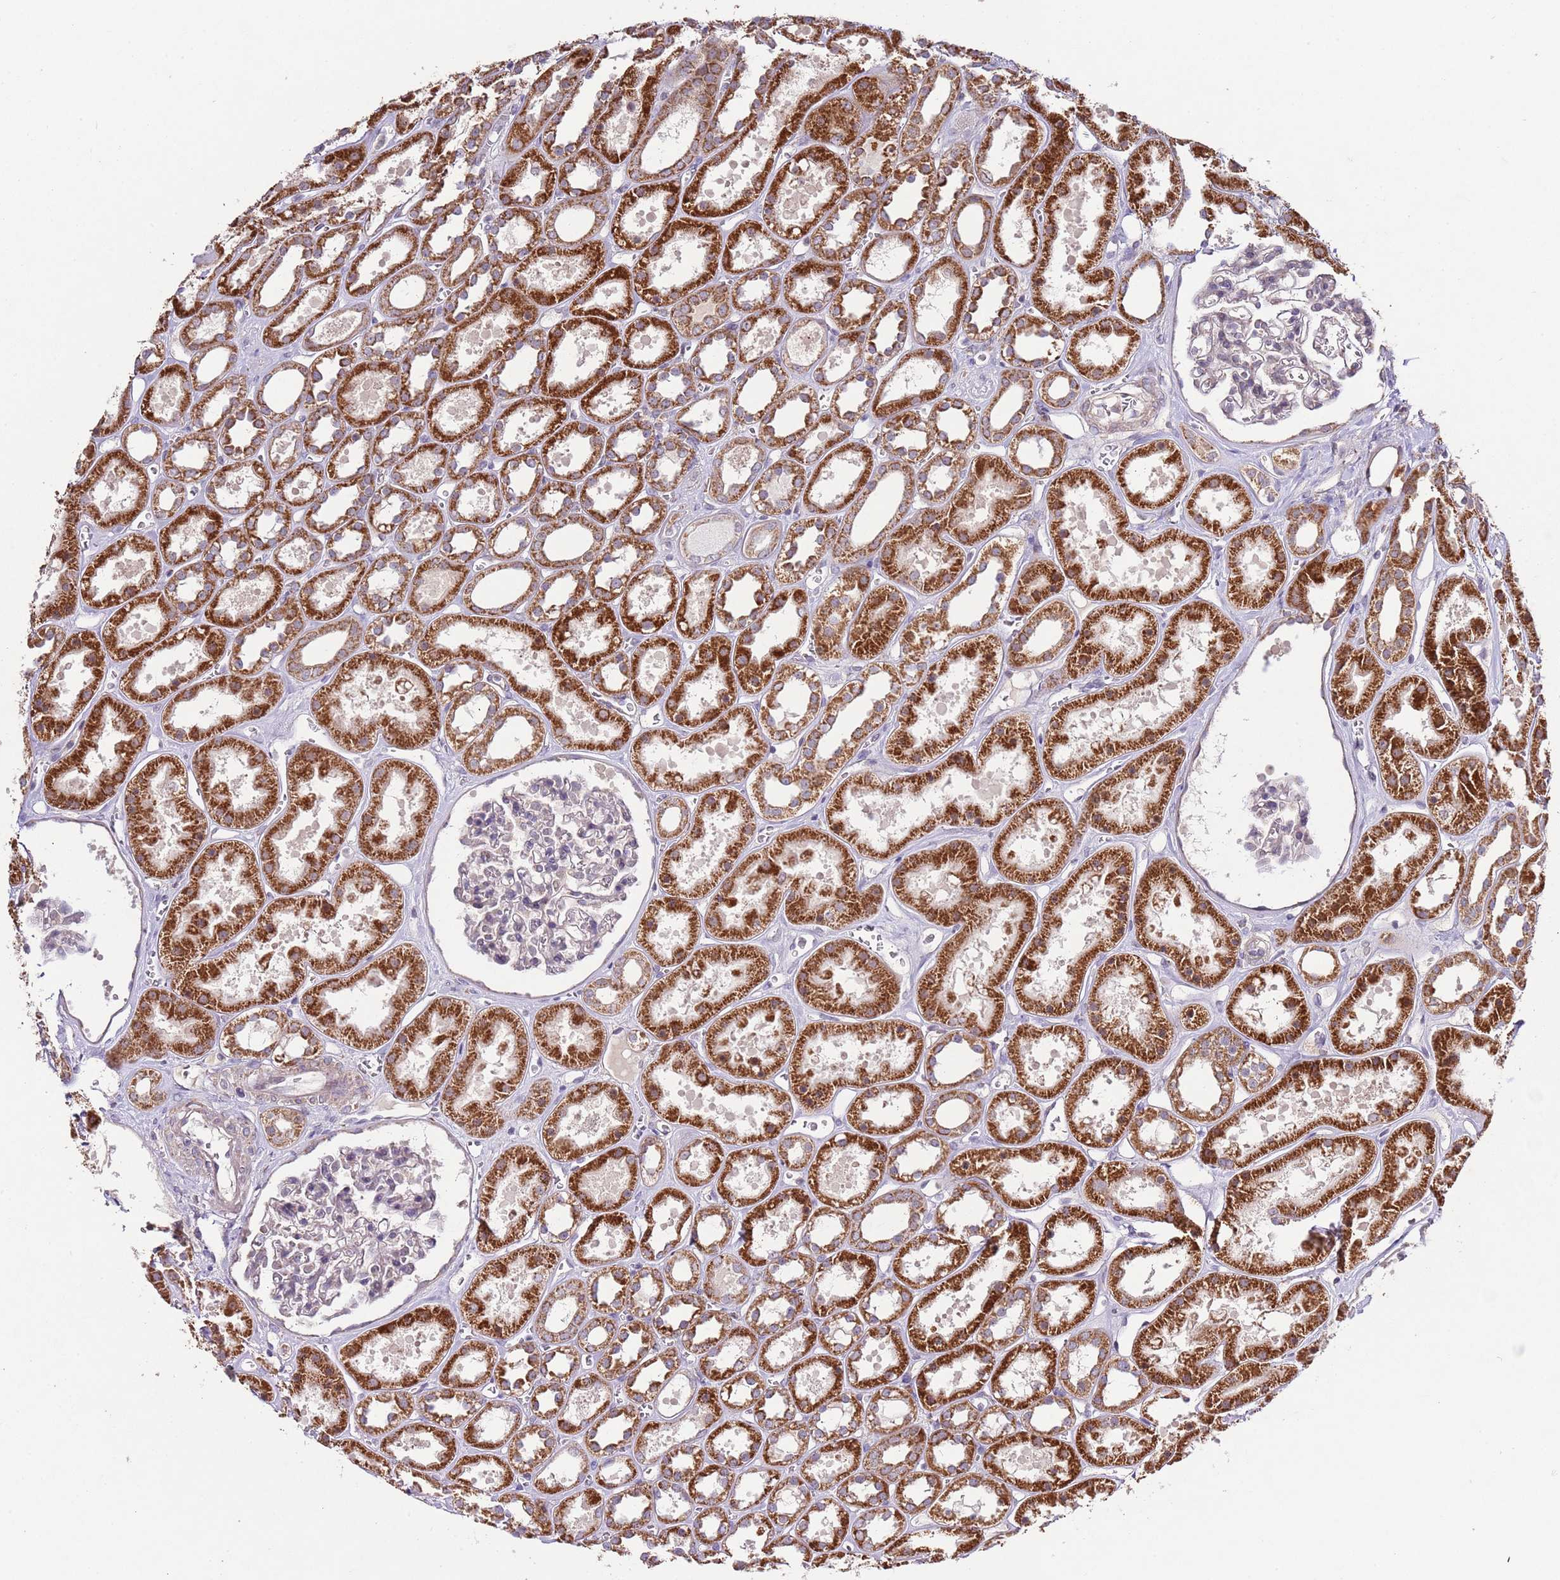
{"staining": {"intensity": "moderate", "quantity": "<25%", "location": "cytoplasmic/membranous"}, "tissue": "kidney", "cell_type": "Cells in glomeruli", "image_type": "normal", "snomed": [{"axis": "morphology", "description": "Normal tissue, NOS"}, {"axis": "topography", "description": "Kidney"}], "caption": "Protein expression by immunohistochemistry (IHC) shows moderate cytoplasmic/membranous staining in about <25% of cells in glomeruli in benign kidney. (Stains: DAB (3,3'-diaminobenzidine) in brown, nuclei in blue, Microscopy: brightfield microscopy at high magnification).", "gene": "IVD", "patient": {"sex": "female", "age": 41}}